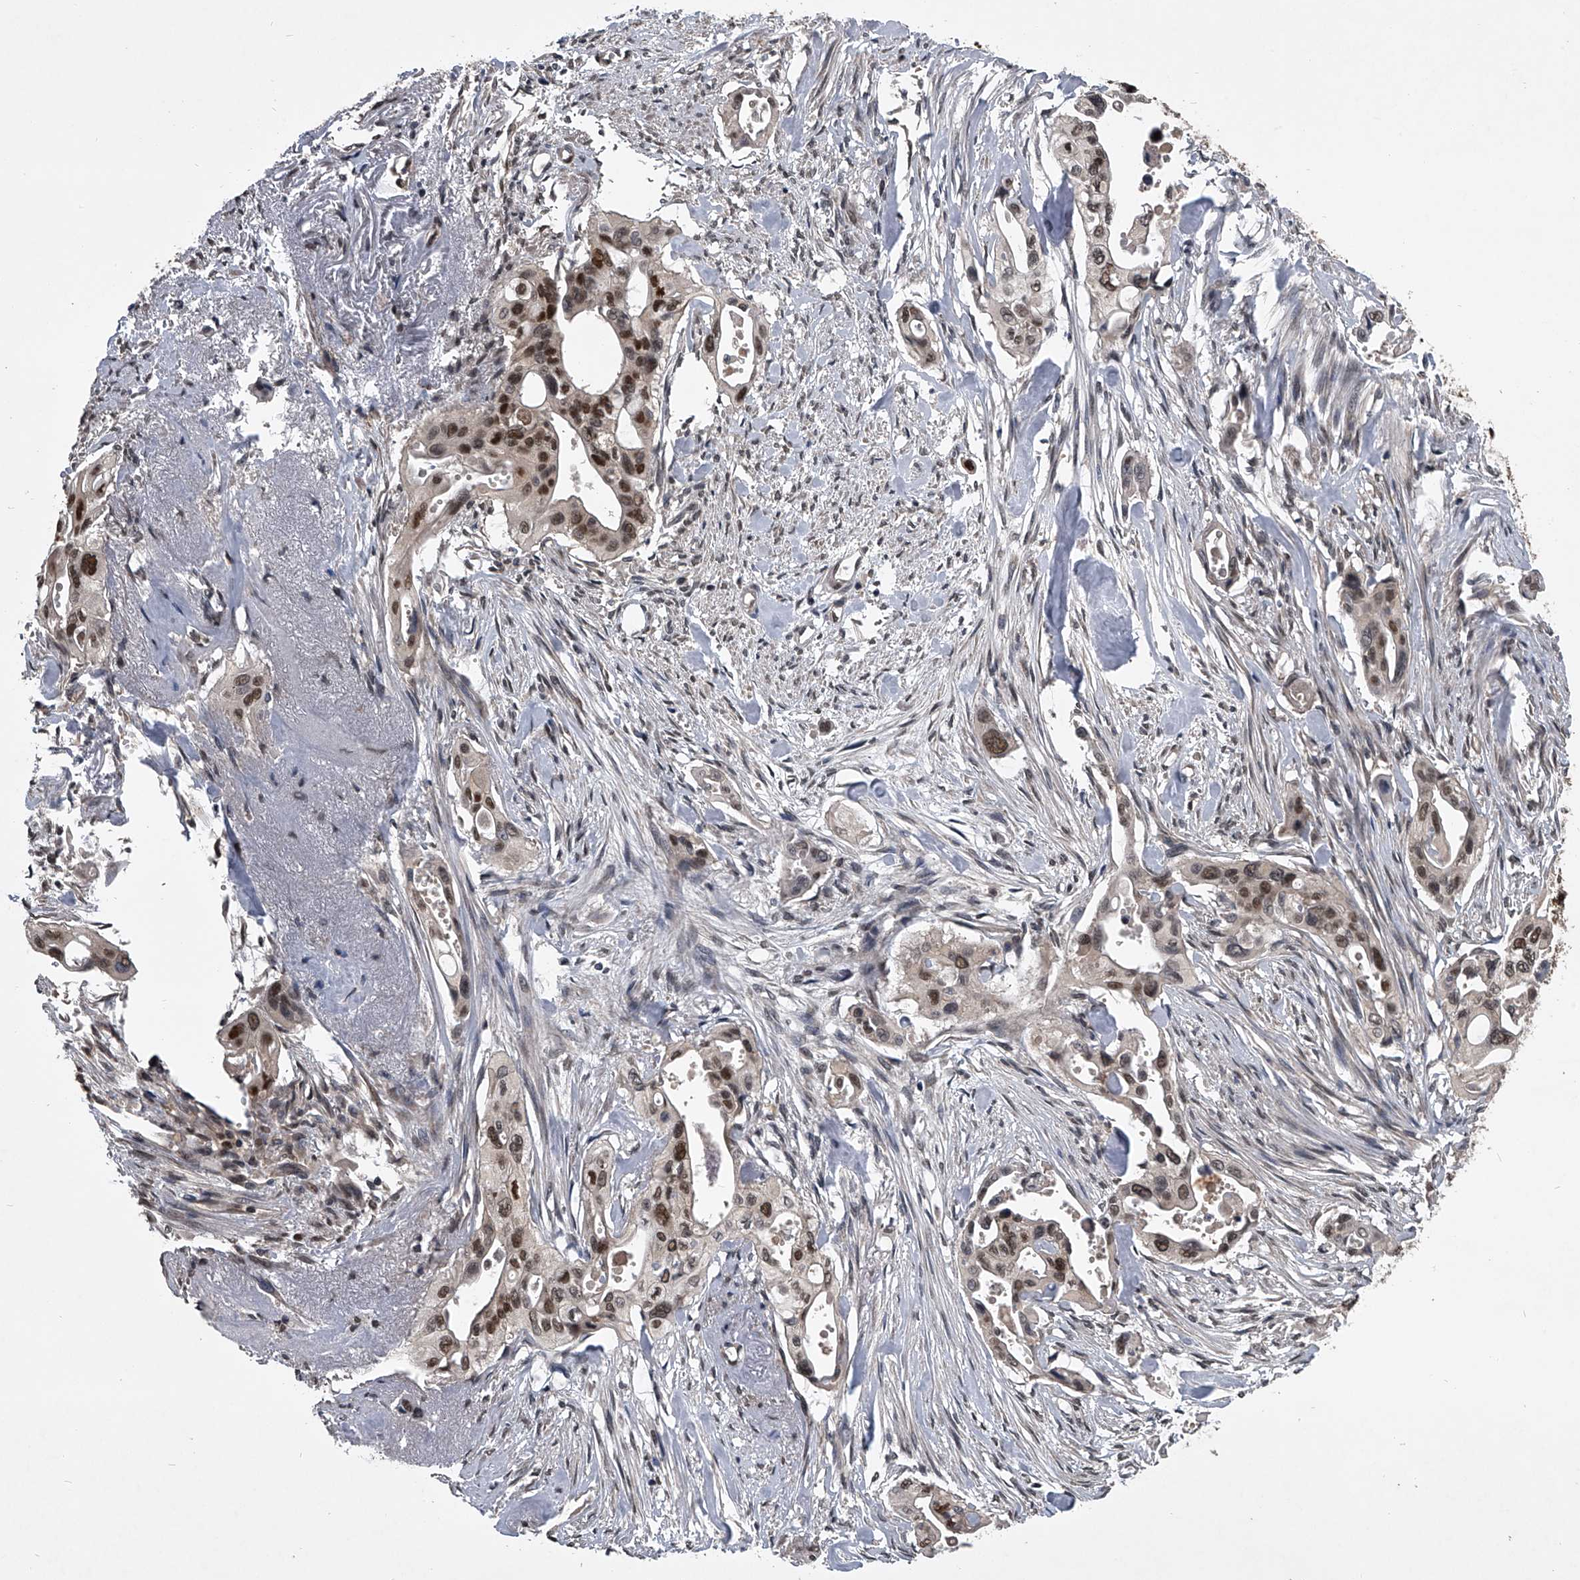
{"staining": {"intensity": "strong", "quantity": ">75%", "location": "nuclear"}, "tissue": "pancreatic cancer", "cell_type": "Tumor cells", "image_type": "cancer", "snomed": [{"axis": "morphology", "description": "Adenocarcinoma, NOS"}, {"axis": "topography", "description": "Pancreas"}], "caption": "IHC image of neoplastic tissue: human pancreatic cancer stained using immunohistochemistry shows high levels of strong protein expression localized specifically in the nuclear of tumor cells, appearing as a nuclear brown color.", "gene": "TSNAX", "patient": {"sex": "male", "age": 77}}